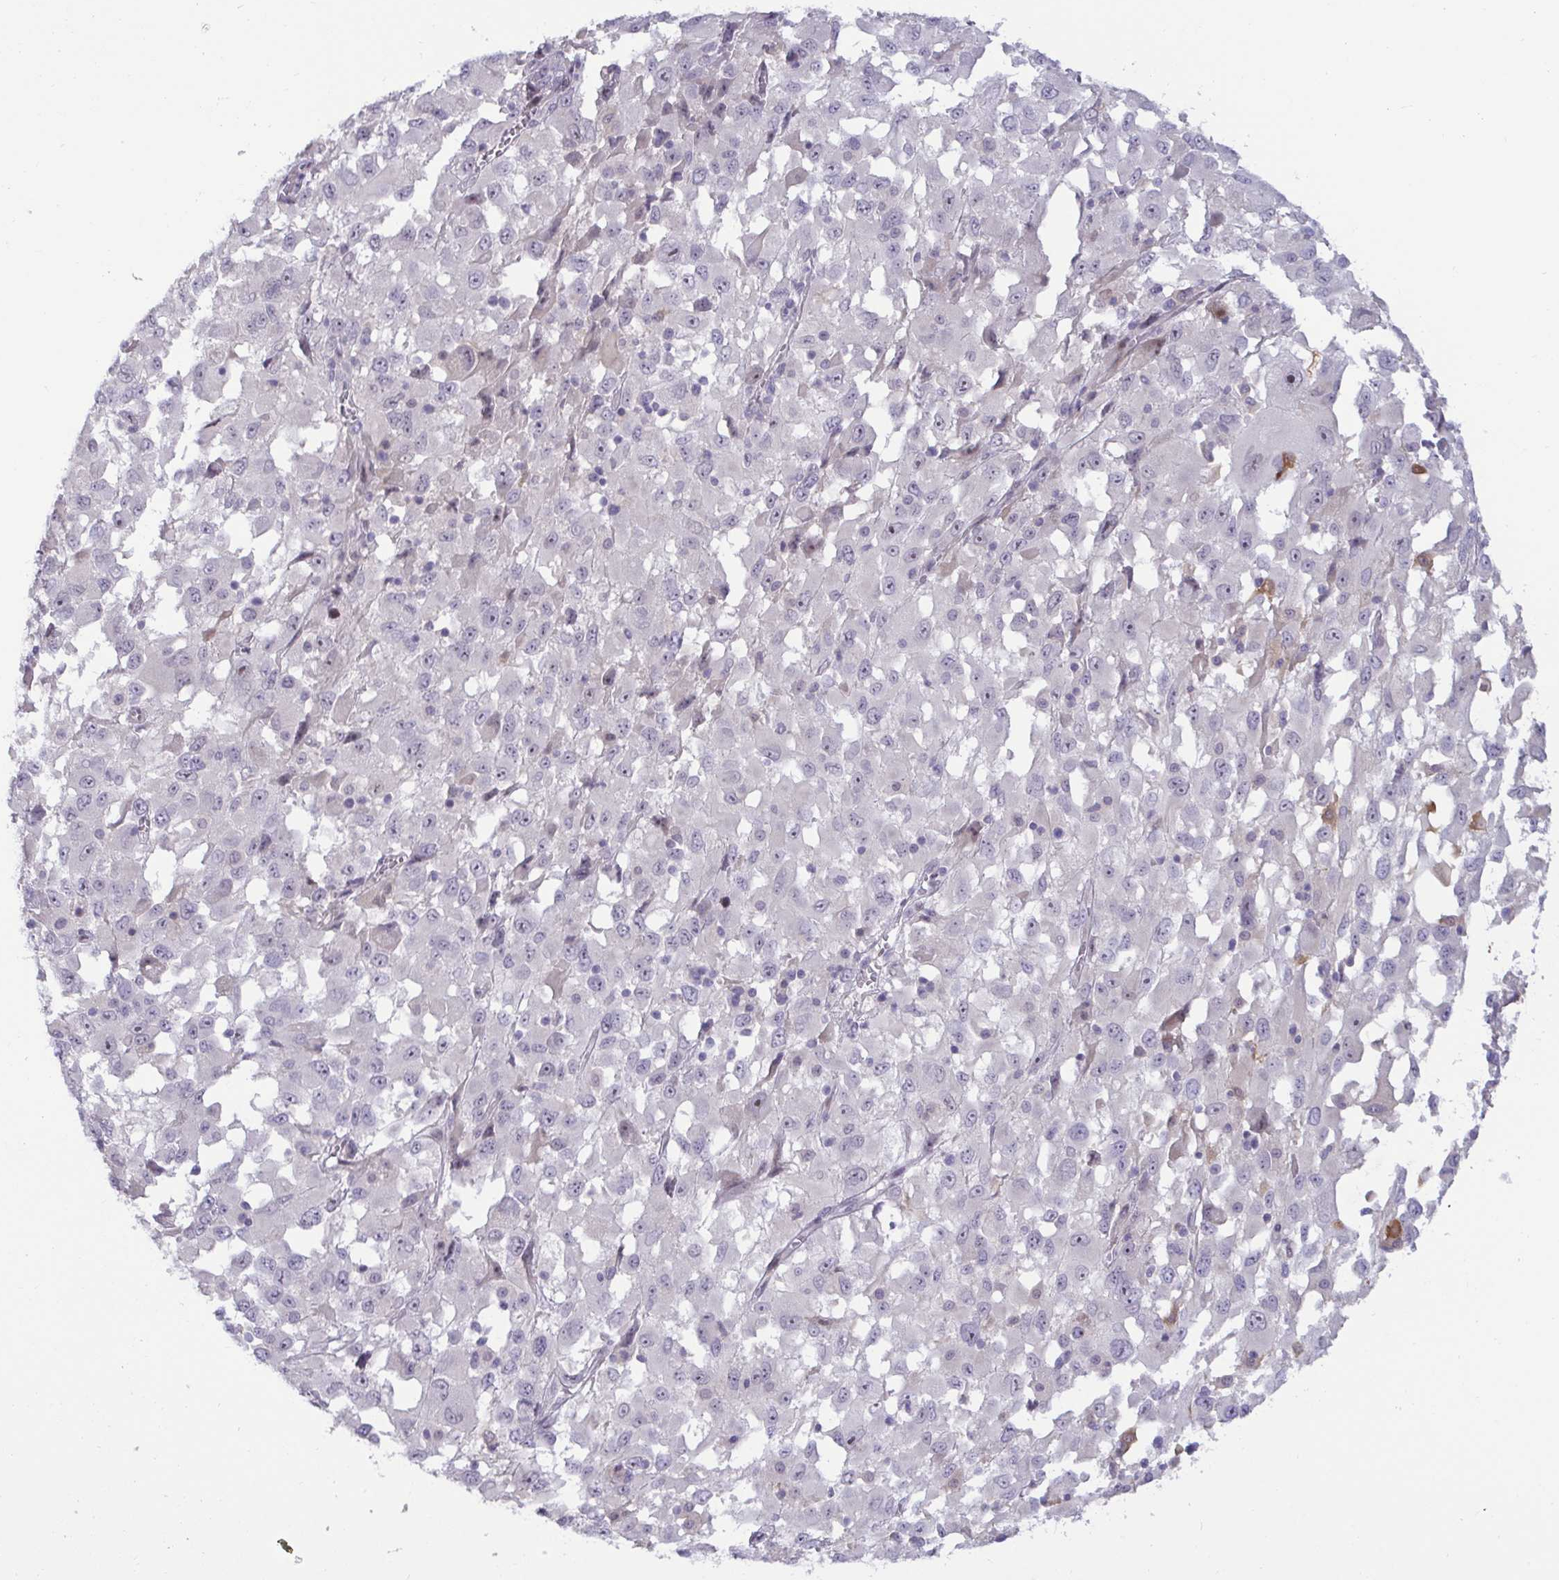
{"staining": {"intensity": "negative", "quantity": "none", "location": "none"}, "tissue": "melanoma", "cell_type": "Tumor cells", "image_type": "cancer", "snomed": [{"axis": "morphology", "description": "Malignant melanoma, Metastatic site"}, {"axis": "topography", "description": "Soft tissue"}], "caption": "Melanoma was stained to show a protein in brown. There is no significant staining in tumor cells.", "gene": "GSTM1", "patient": {"sex": "male", "age": 50}}